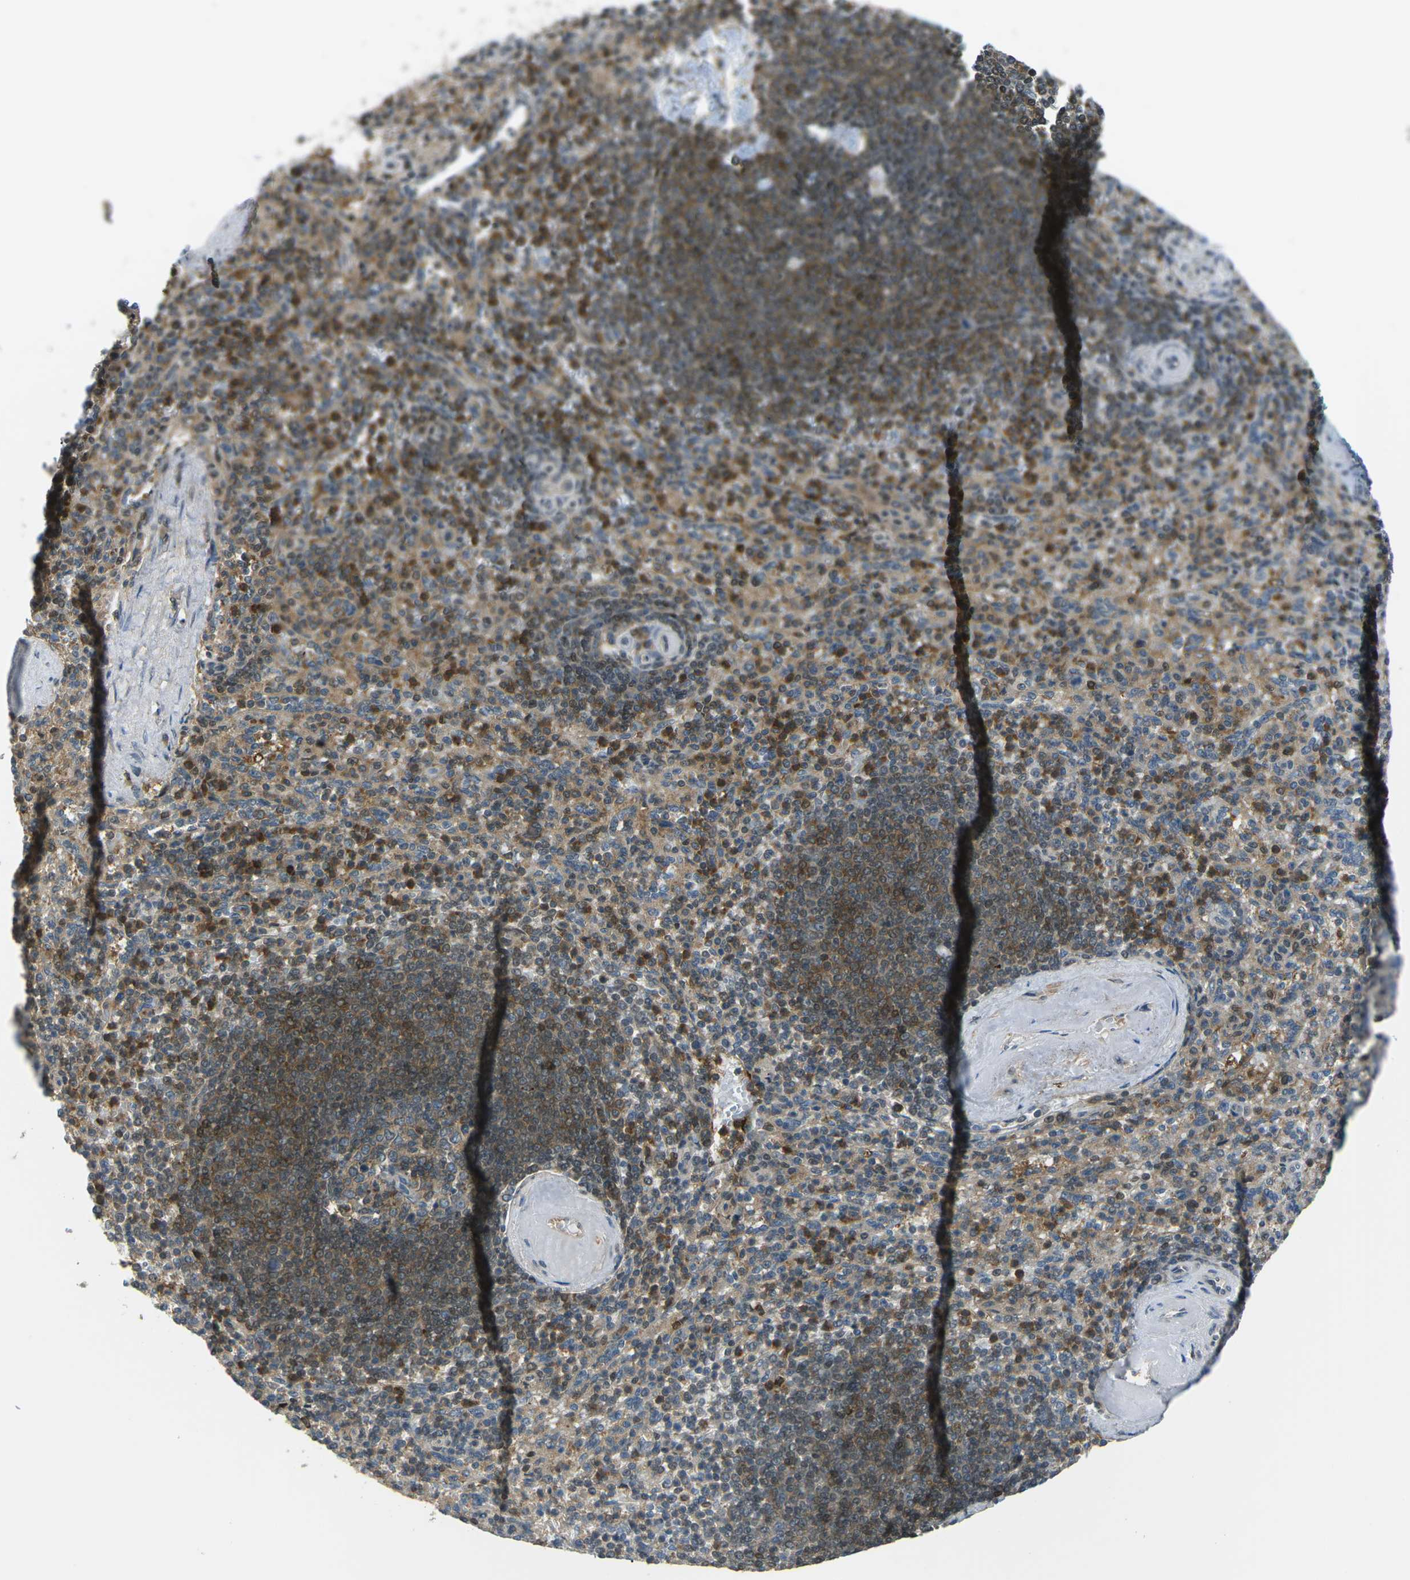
{"staining": {"intensity": "moderate", "quantity": ">75%", "location": "cytoplasmic/membranous"}, "tissue": "spleen", "cell_type": "Cells in red pulp", "image_type": "normal", "snomed": [{"axis": "morphology", "description": "Normal tissue, NOS"}, {"axis": "topography", "description": "Spleen"}], "caption": "Moderate cytoplasmic/membranous staining is present in about >75% of cells in red pulp in benign spleen.", "gene": "PIEZO2", "patient": {"sex": "female", "age": 74}}